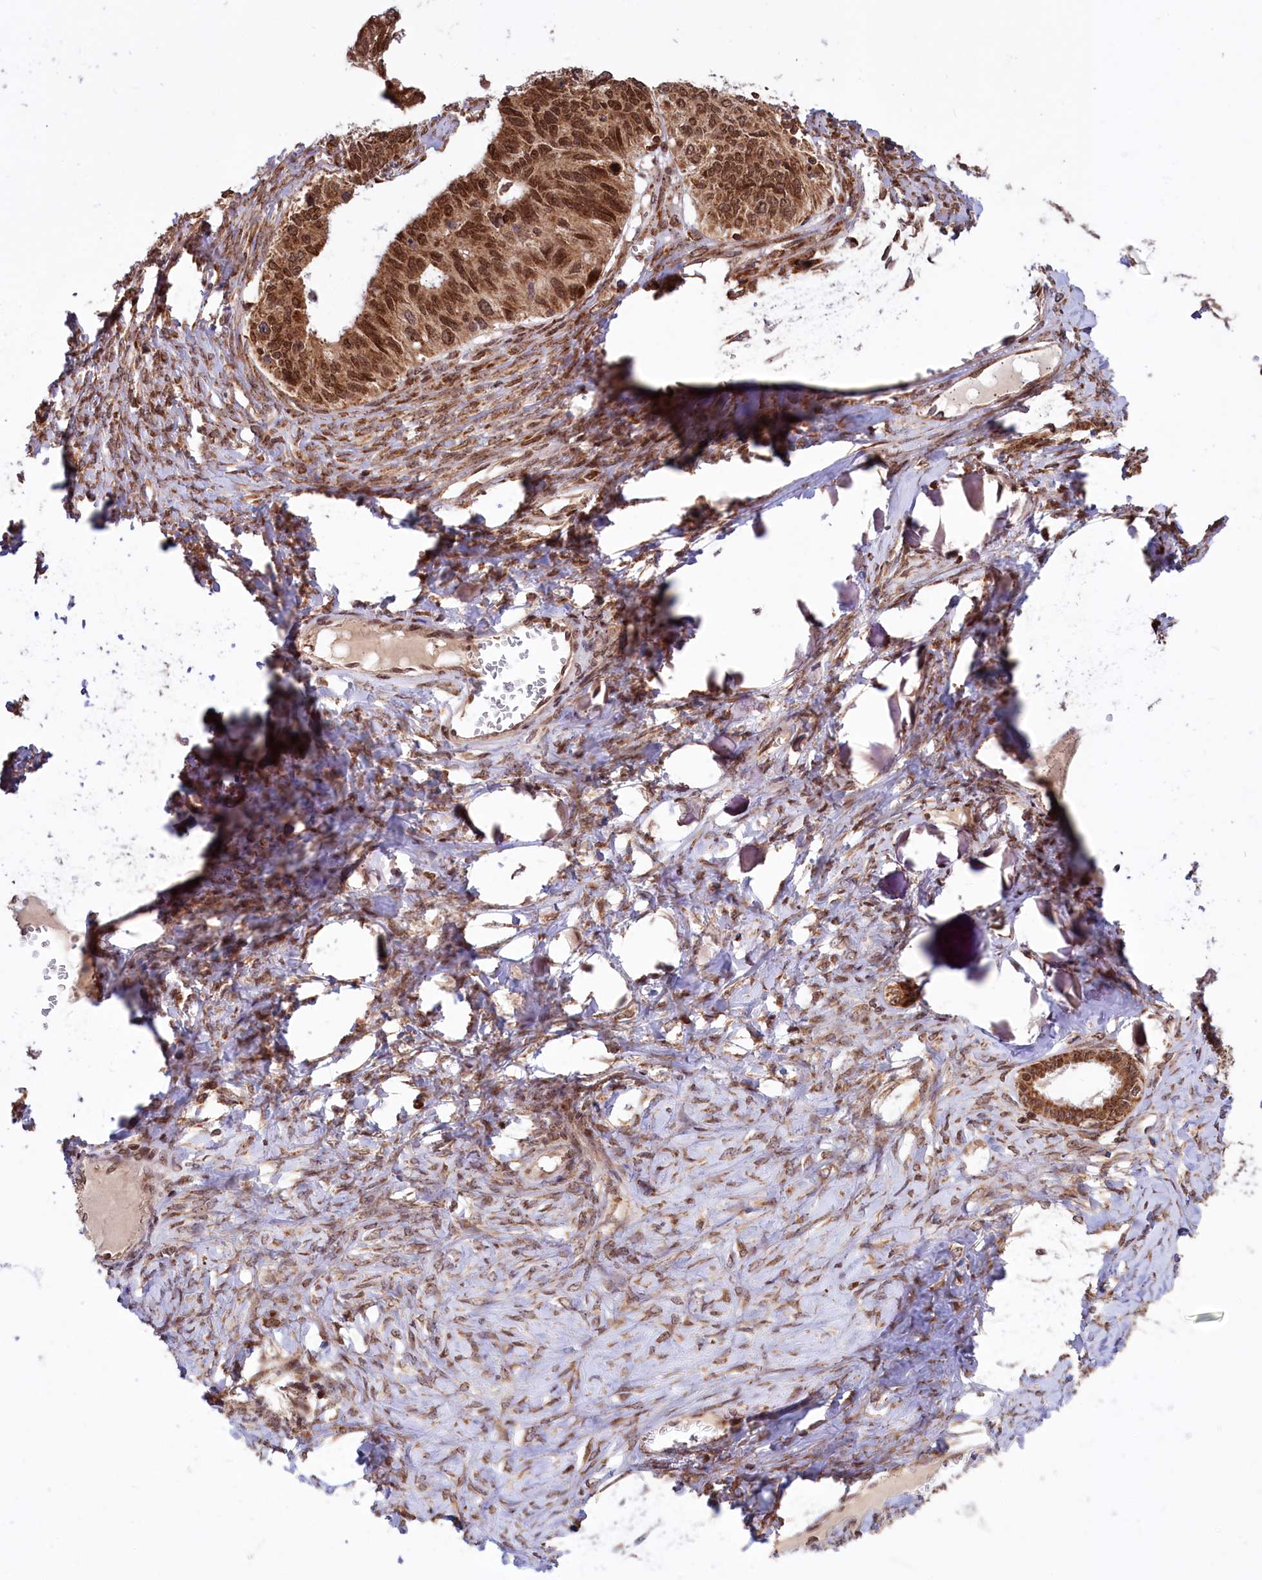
{"staining": {"intensity": "strong", "quantity": ">75%", "location": "cytoplasmic/membranous,nuclear"}, "tissue": "ovarian cancer", "cell_type": "Tumor cells", "image_type": "cancer", "snomed": [{"axis": "morphology", "description": "Cystadenocarcinoma, serous, NOS"}, {"axis": "topography", "description": "Ovary"}], "caption": "This is an image of immunohistochemistry staining of ovarian cancer, which shows strong expression in the cytoplasmic/membranous and nuclear of tumor cells.", "gene": "PHC3", "patient": {"sex": "female", "age": 79}}